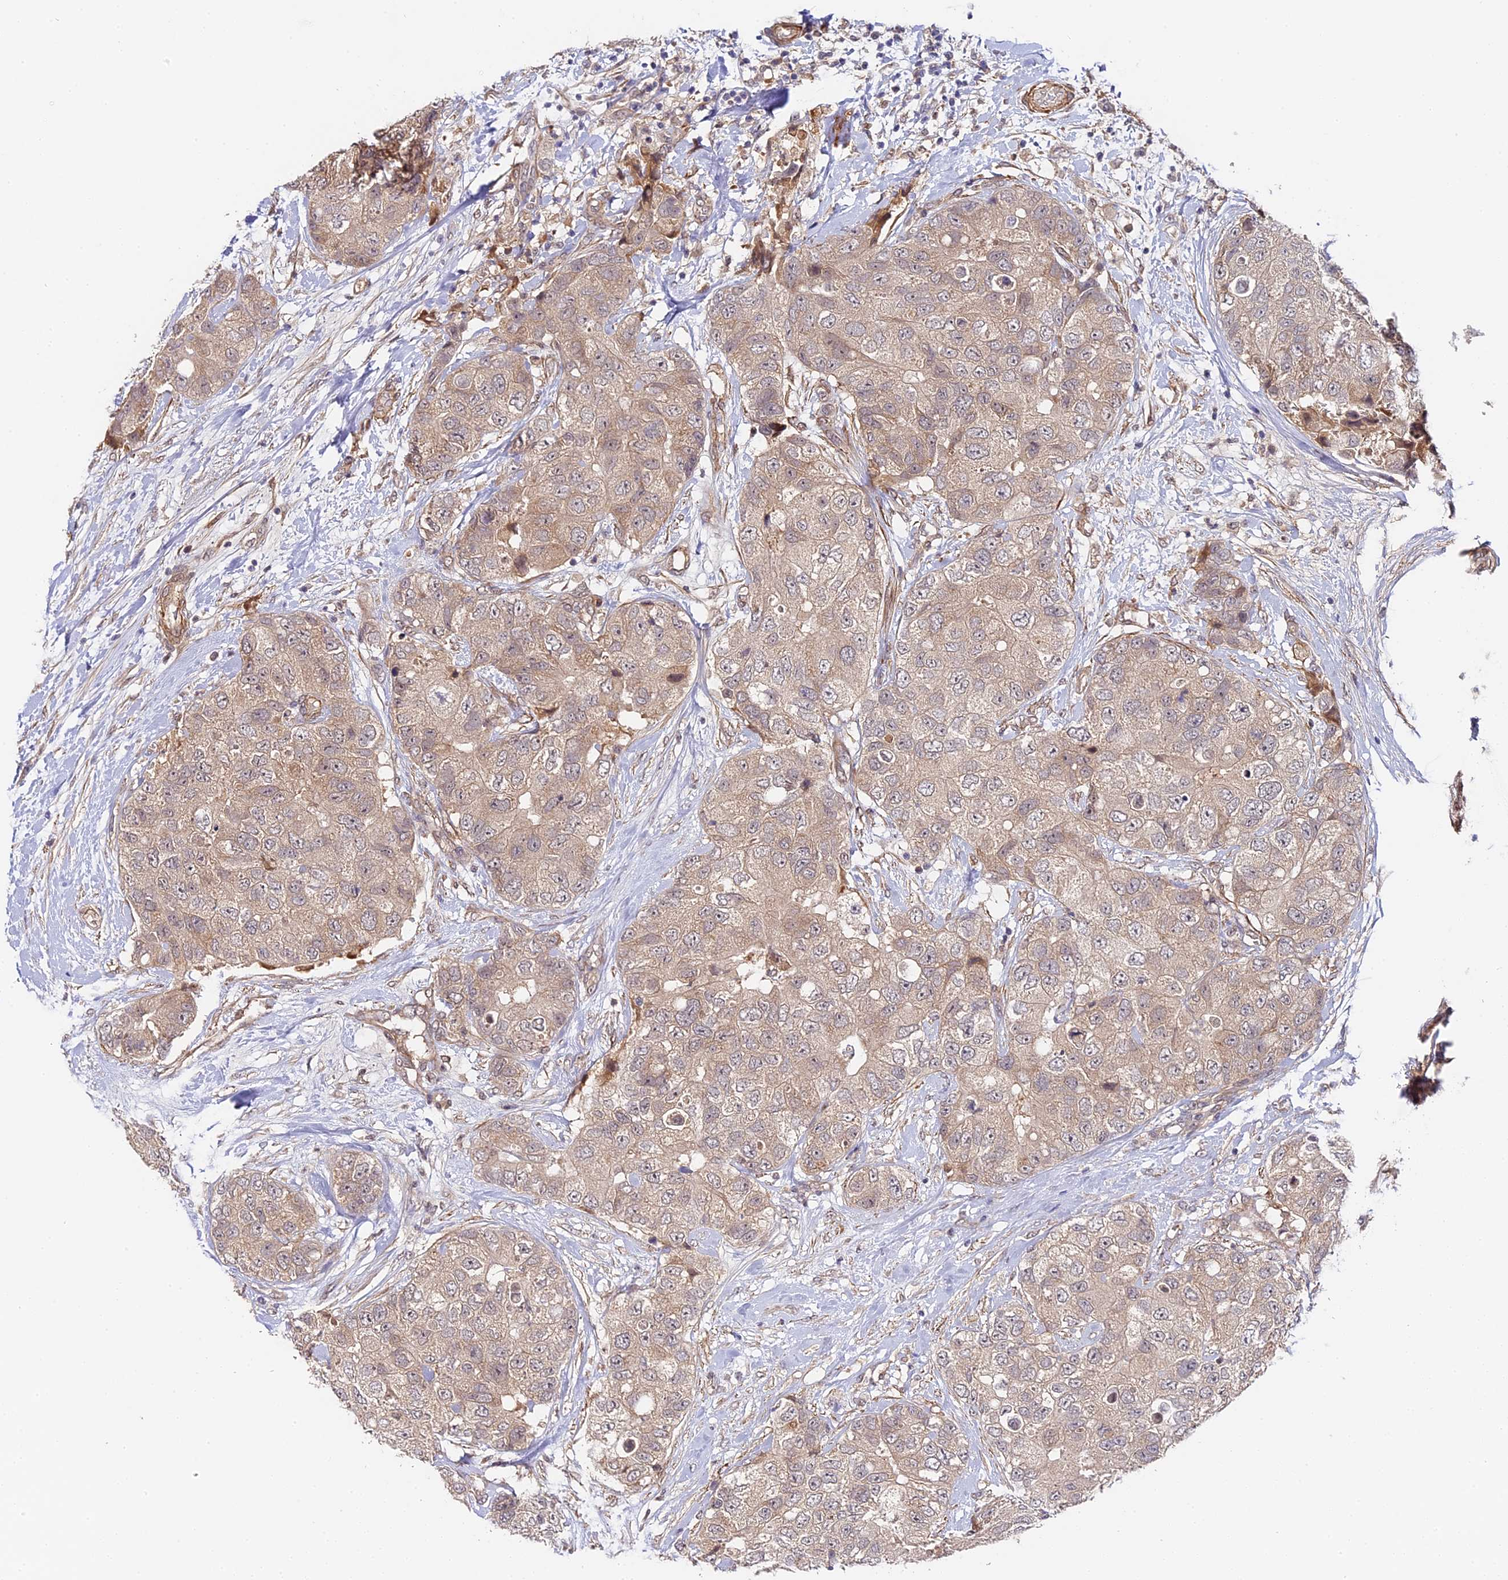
{"staining": {"intensity": "weak", "quantity": "<25%", "location": "cytoplasmic/membranous"}, "tissue": "breast cancer", "cell_type": "Tumor cells", "image_type": "cancer", "snomed": [{"axis": "morphology", "description": "Duct carcinoma"}, {"axis": "topography", "description": "Breast"}], "caption": "DAB immunohistochemical staining of human breast infiltrating ductal carcinoma exhibits no significant staining in tumor cells. (DAB (3,3'-diaminobenzidine) immunohistochemistry (IHC), high magnification).", "gene": "IMPACT", "patient": {"sex": "female", "age": 62}}